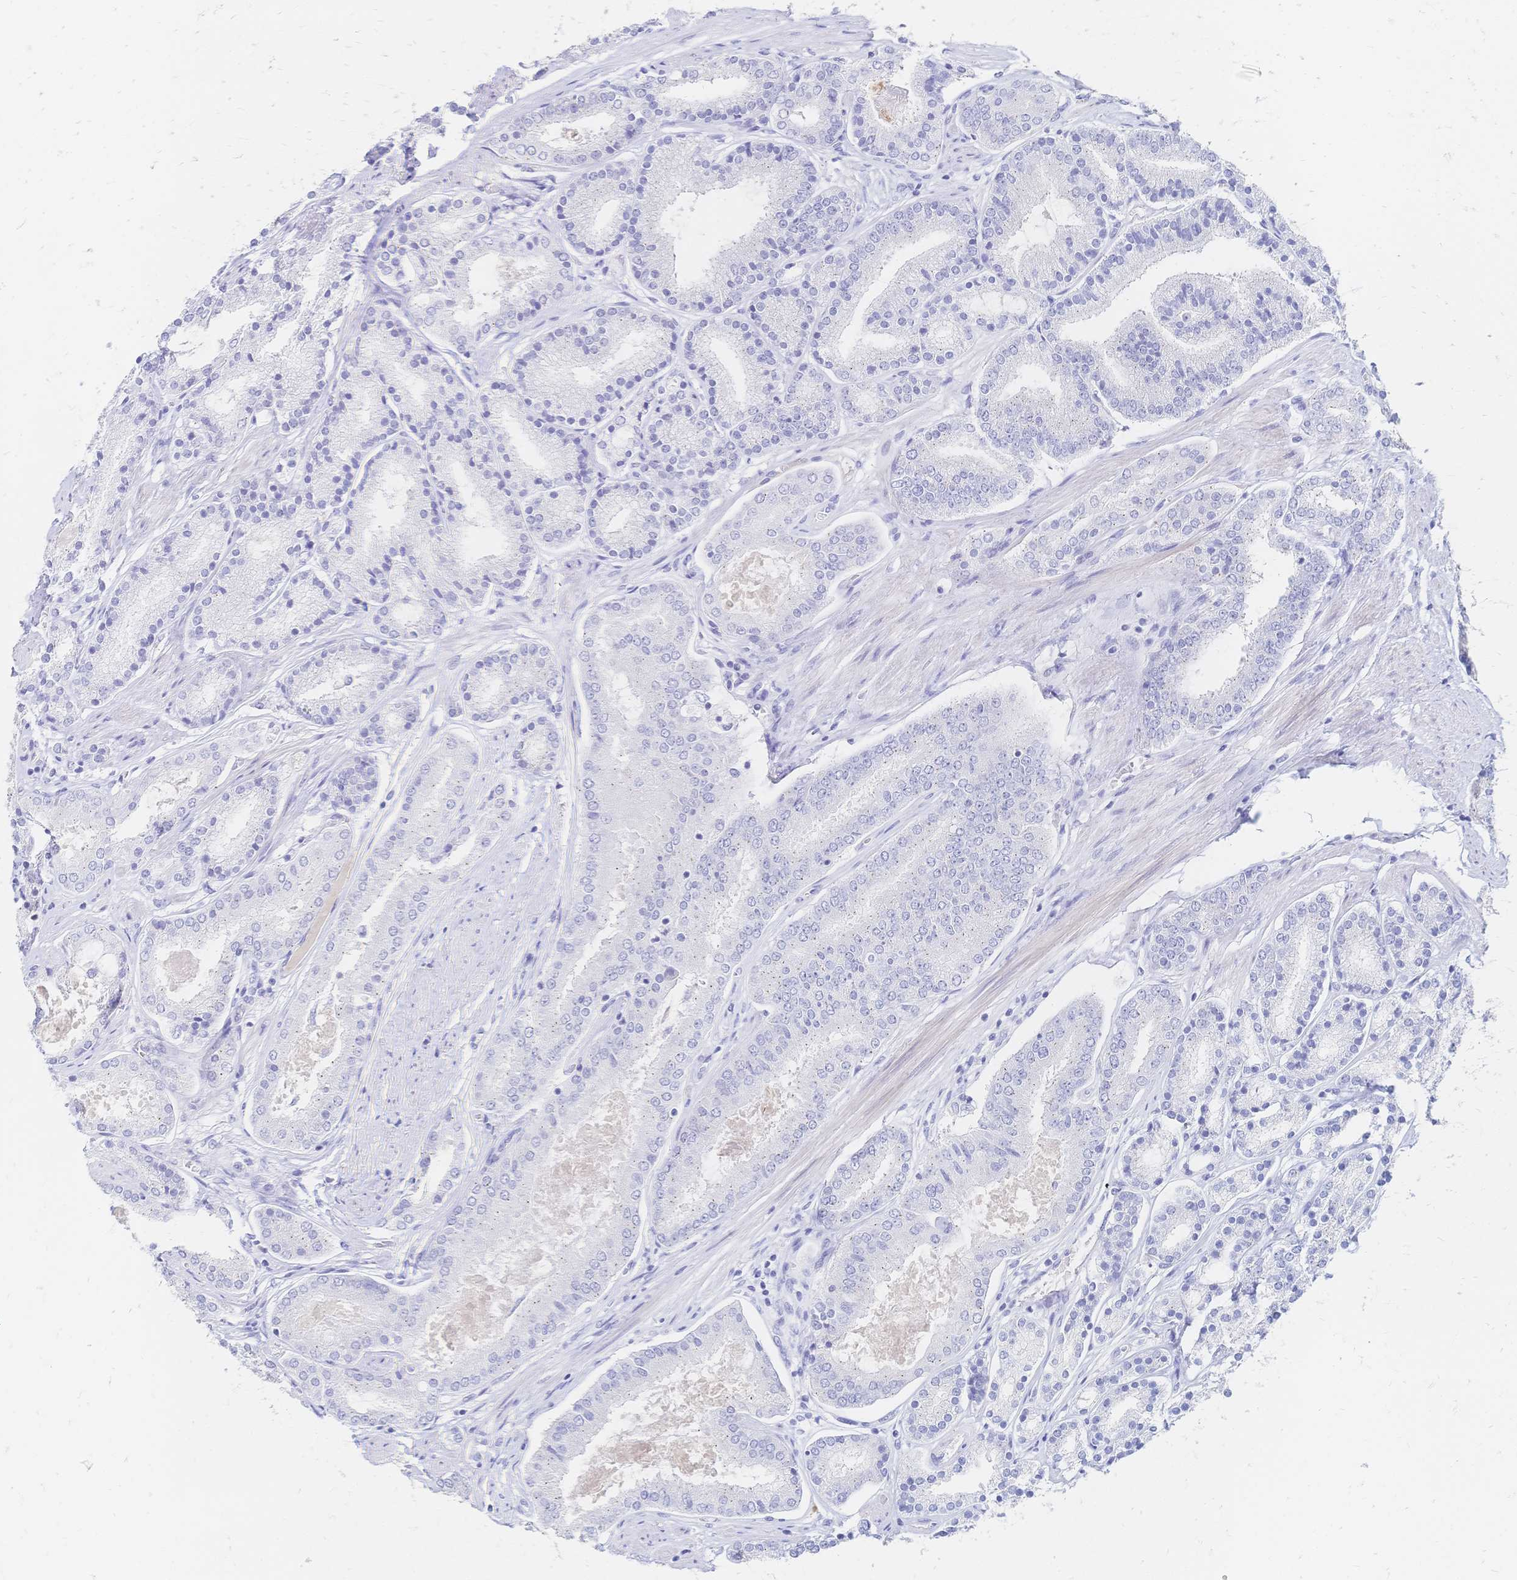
{"staining": {"intensity": "negative", "quantity": "none", "location": "none"}, "tissue": "prostate cancer", "cell_type": "Tumor cells", "image_type": "cancer", "snomed": [{"axis": "morphology", "description": "Adenocarcinoma, High grade"}, {"axis": "topography", "description": "Prostate"}], "caption": "Protein analysis of adenocarcinoma (high-grade) (prostate) exhibits no significant positivity in tumor cells.", "gene": "PSORS1C2", "patient": {"sex": "male", "age": 63}}